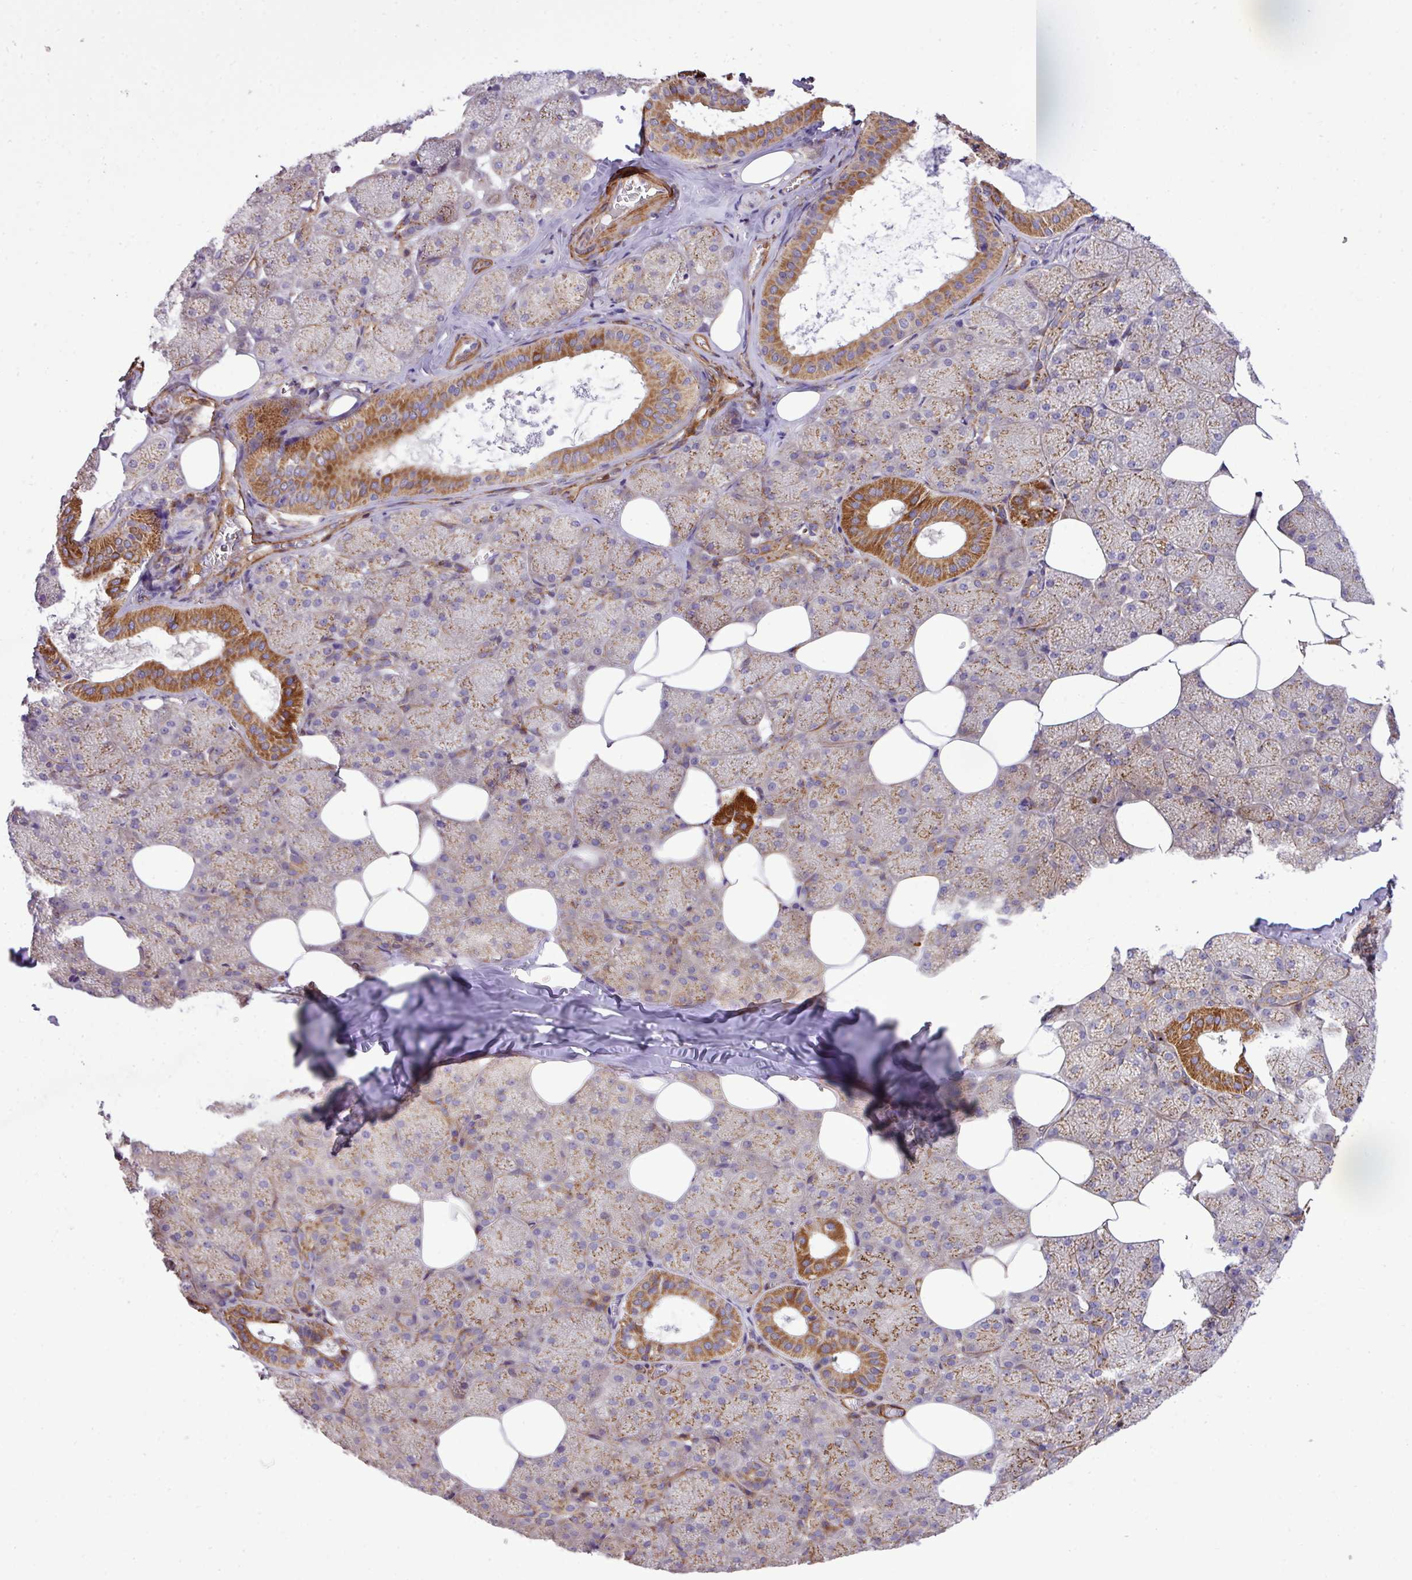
{"staining": {"intensity": "moderate", "quantity": "25%-75%", "location": "cytoplasmic/membranous"}, "tissue": "salivary gland", "cell_type": "Glandular cells", "image_type": "normal", "snomed": [{"axis": "morphology", "description": "Normal tissue, NOS"}, {"axis": "topography", "description": "Salivary gland"}, {"axis": "topography", "description": "Peripheral nerve tissue"}], "caption": "Protein expression analysis of benign salivary gland demonstrates moderate cytoplasmic/membranous staining in approximately 25%-75% of glandular cells.", "gene": "FAM47E", "patient": {"sex": "male", "age": 38}}